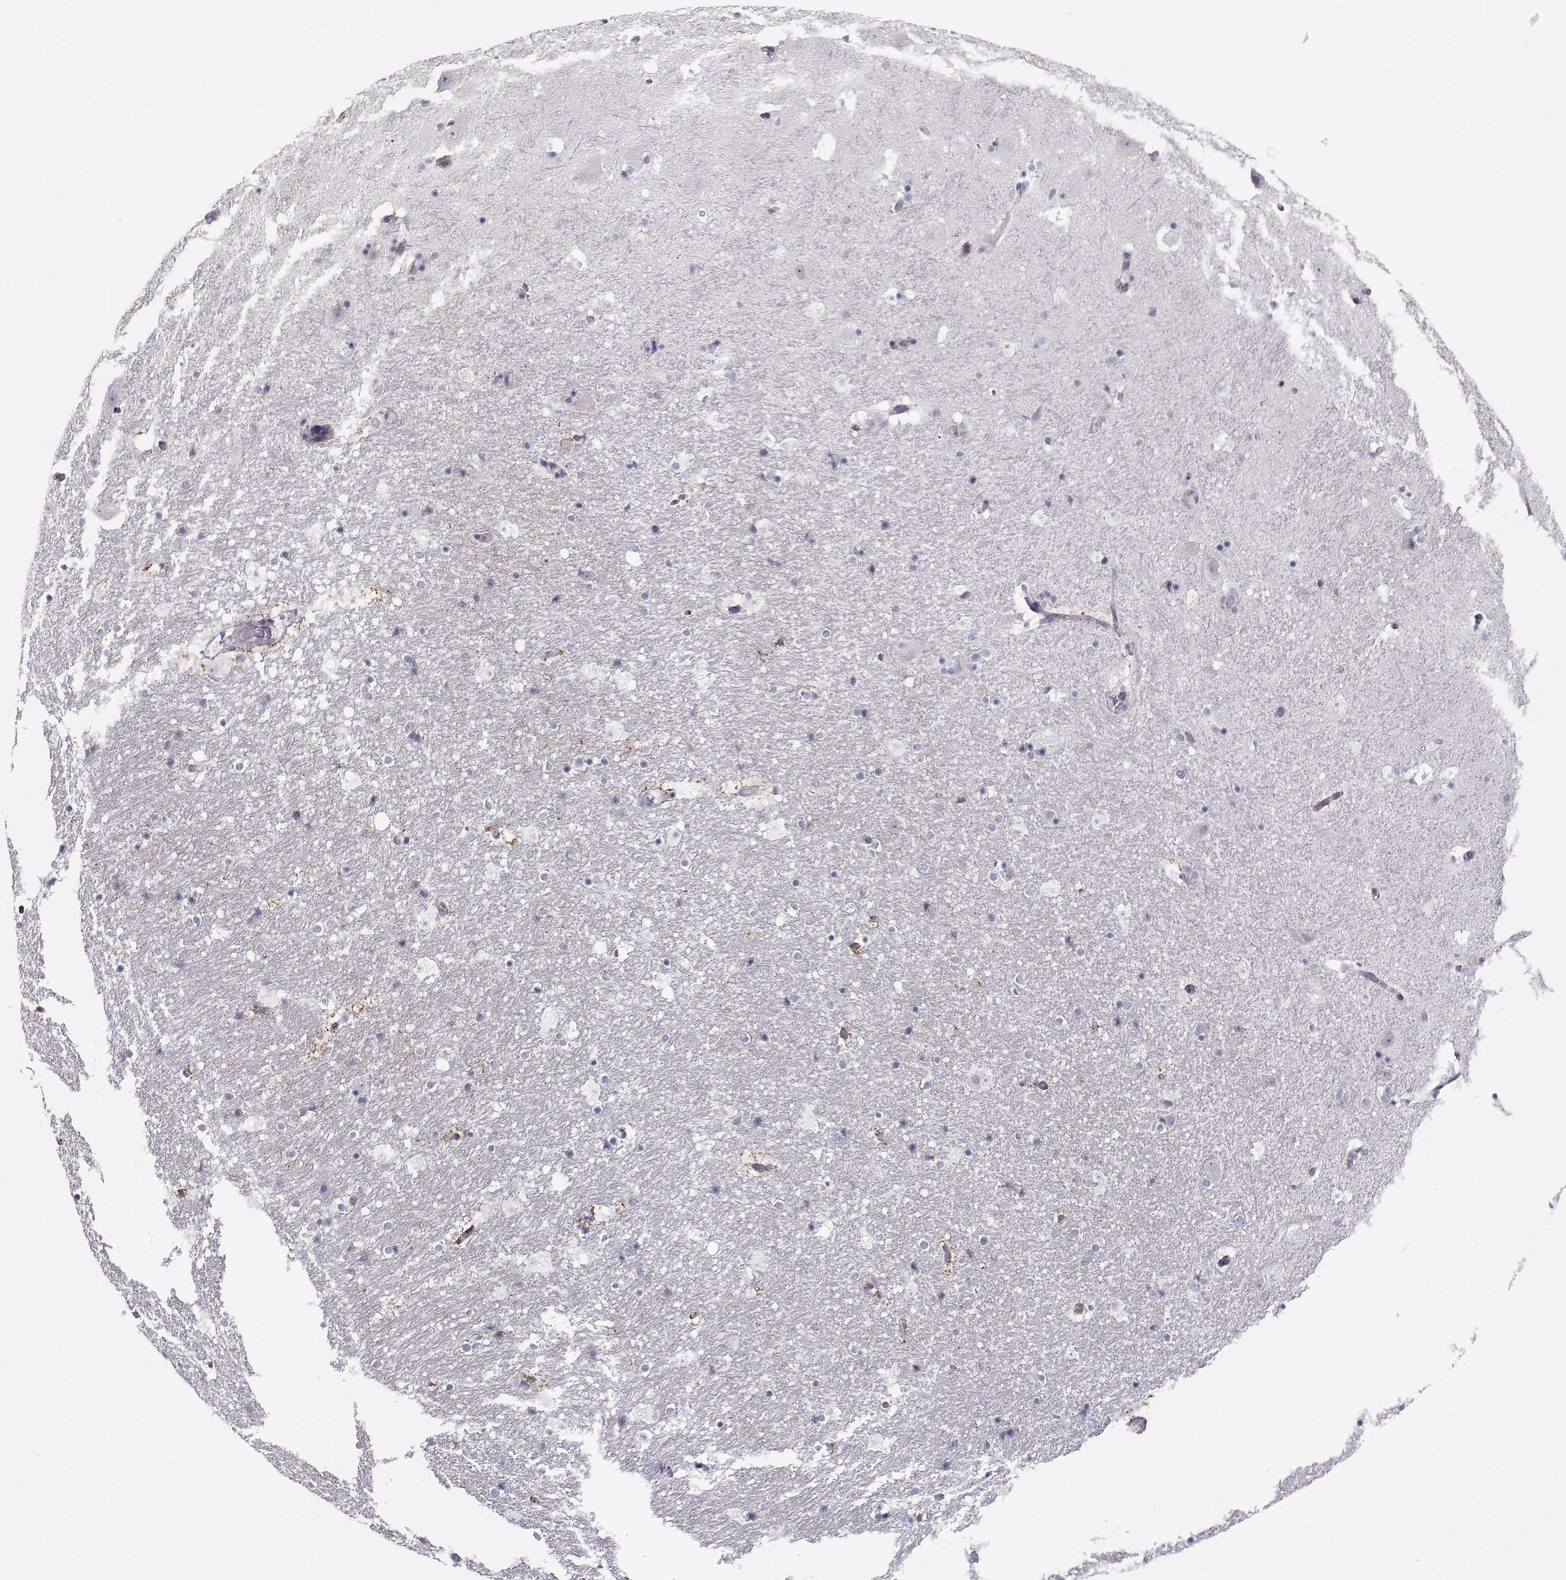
{"staining": {"intensity": "moderate", "quantity": "<25%", "location": "cytoplasmic/membranous"}, "tissue": "hippocampus", "cell_type": "Glial cells", "image_type": "normal", "snomed": [{"axis": "morphology", "description": "Normal tissue, NOS"}, {"axis": "topography", "description": "Hippocampus"}], "caption": "IHC photomicrograph of unremarkable hippocampus: human hippocampus stained using IHC demonstrates low levels of moderate protein expression localized specifically in the cytoplasmic/membranous of glial cells, appearing as a cytoplasmic/membranous brown color.", "gene": "NPW", "patient": {"sex": "male", "age": 51}}